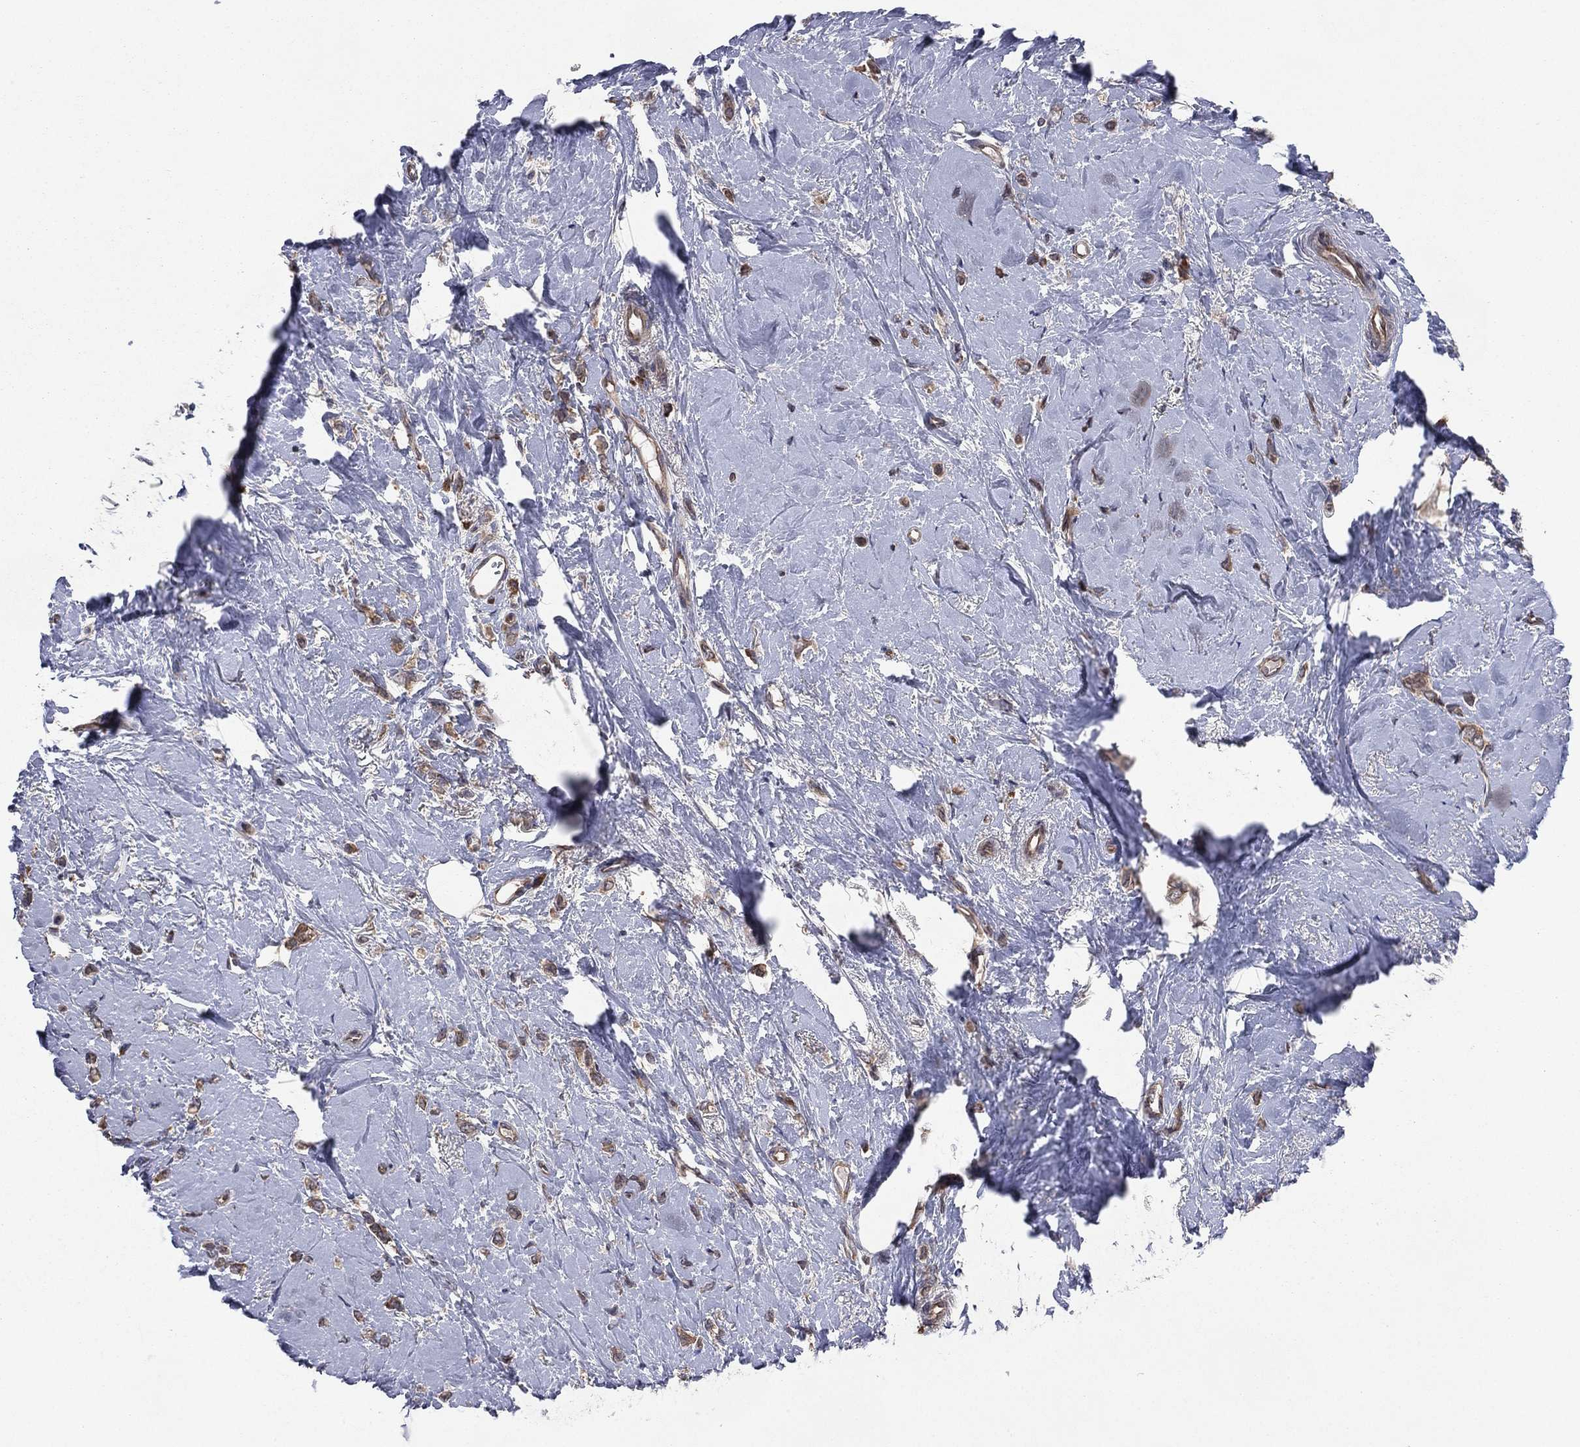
{"staining": {"intensity": "weak", "quantity": "25%-75%", "location": "cytoplasmic/membranous"}, "tissue": "breast cancer", "cell_type": "Tumor cells", "image_type": "cancer", "snomed": [{"axis": "morphology", "description": "Lobular carcinoma"}, {"axis": "topography", "description": "Breast"}], "caption": "Protein staining of breast lobular carcinoma tissue reveals weak cytoplasmic/membranous expression in approximately 25%-75% of tumor cells. (DAB (3,3'-diaminobenzidine) = brown stain, brightfield microscopy at high magnification).", "gene": "C2orf76", "patient": {"sex": "female", "age": 66}}